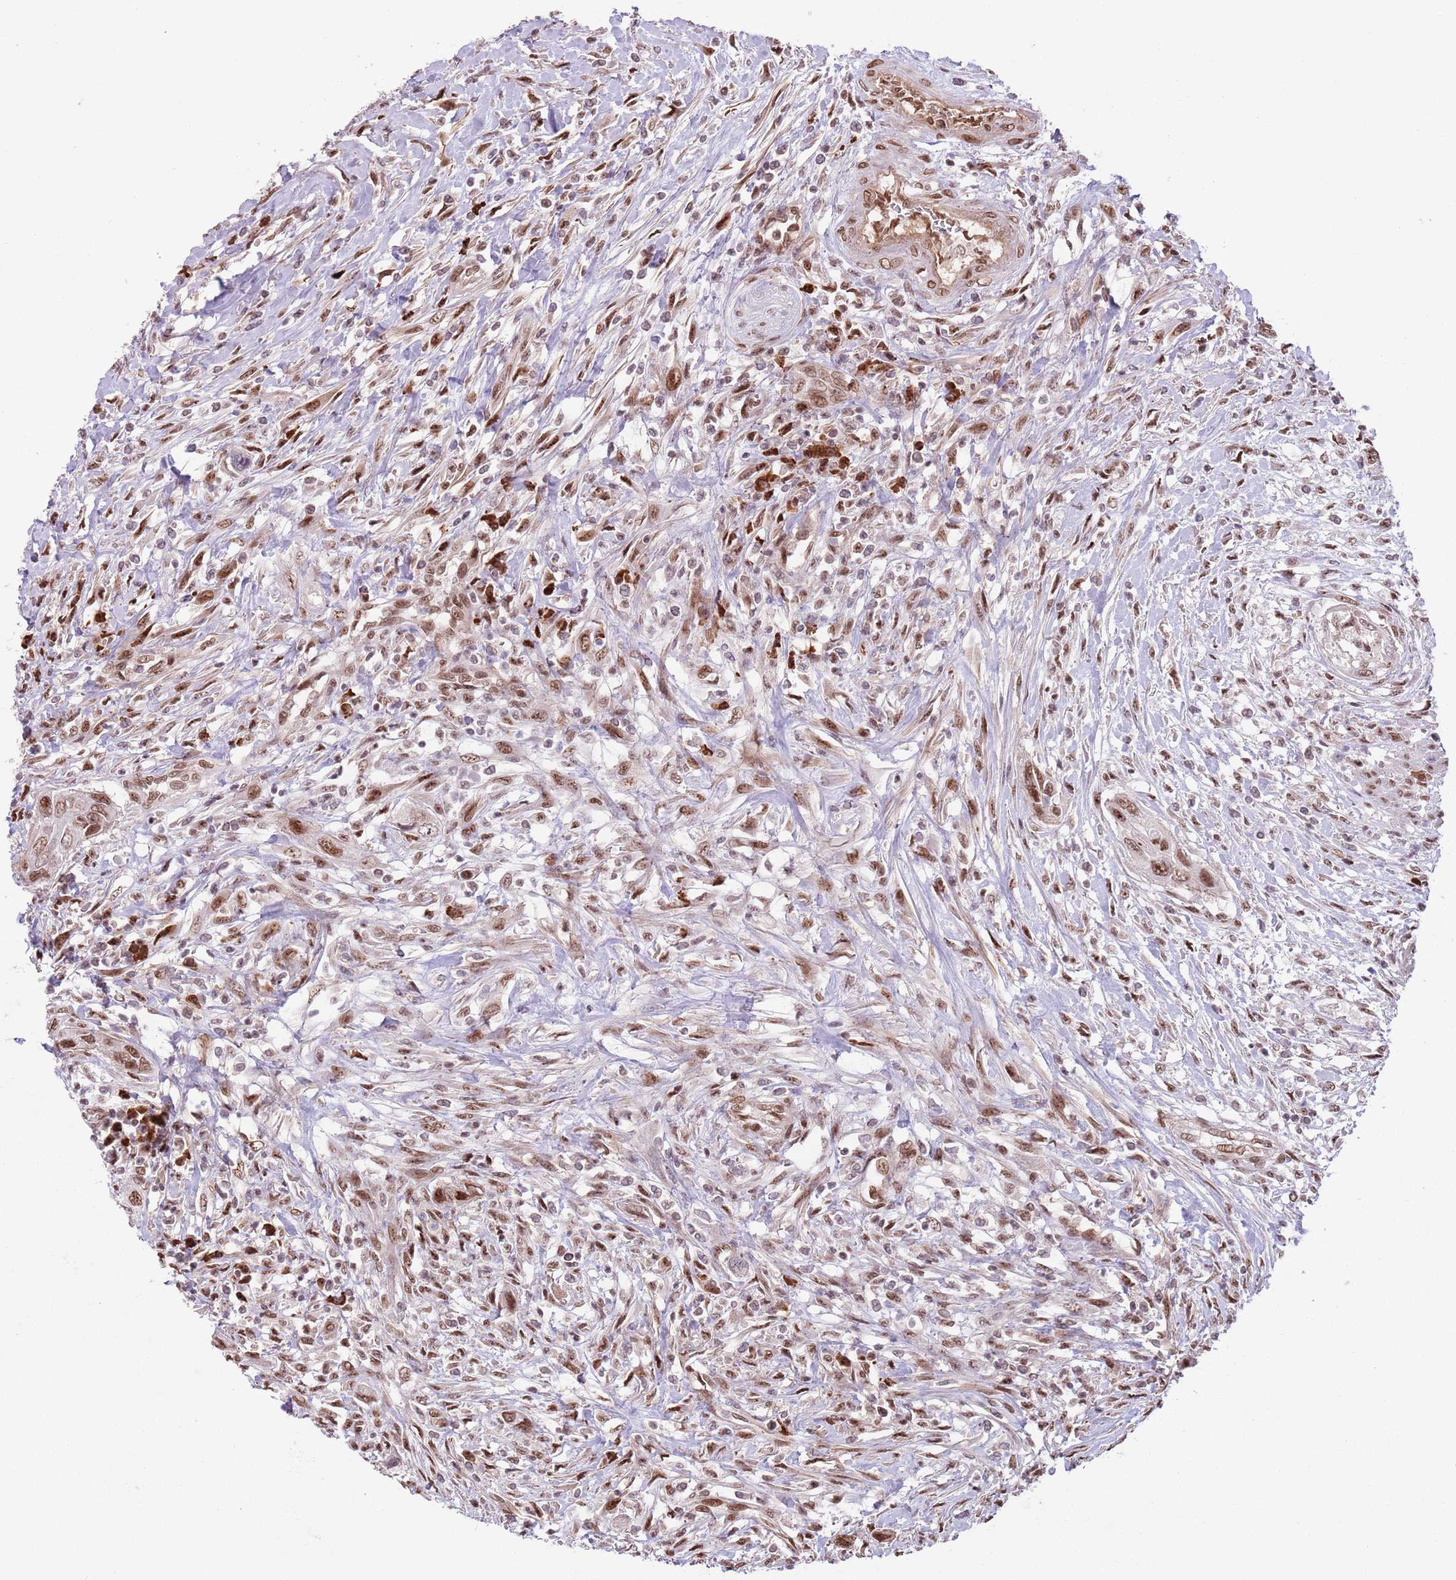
{"staining": {"intensity": "moderate", "quantity": ">75%", "location": "nuclear"}, "tissue": "urothelial cancer", "cell_type": "Tumor cells", "image_type": "cancer", "snomed": [{"axis": "morphology", "description": "Urothelial carcinoma, High grade"}, {"axis": "topography", "description": "Urinary bladder"}], "caption": "Brown immunohistochemical staining in human urothelial cancer demonstrates moderate nuclear expression in about >75% of tumor cells.", "gene": "SIPA1L3", "patient": {"sex": "female", "age": 60}}